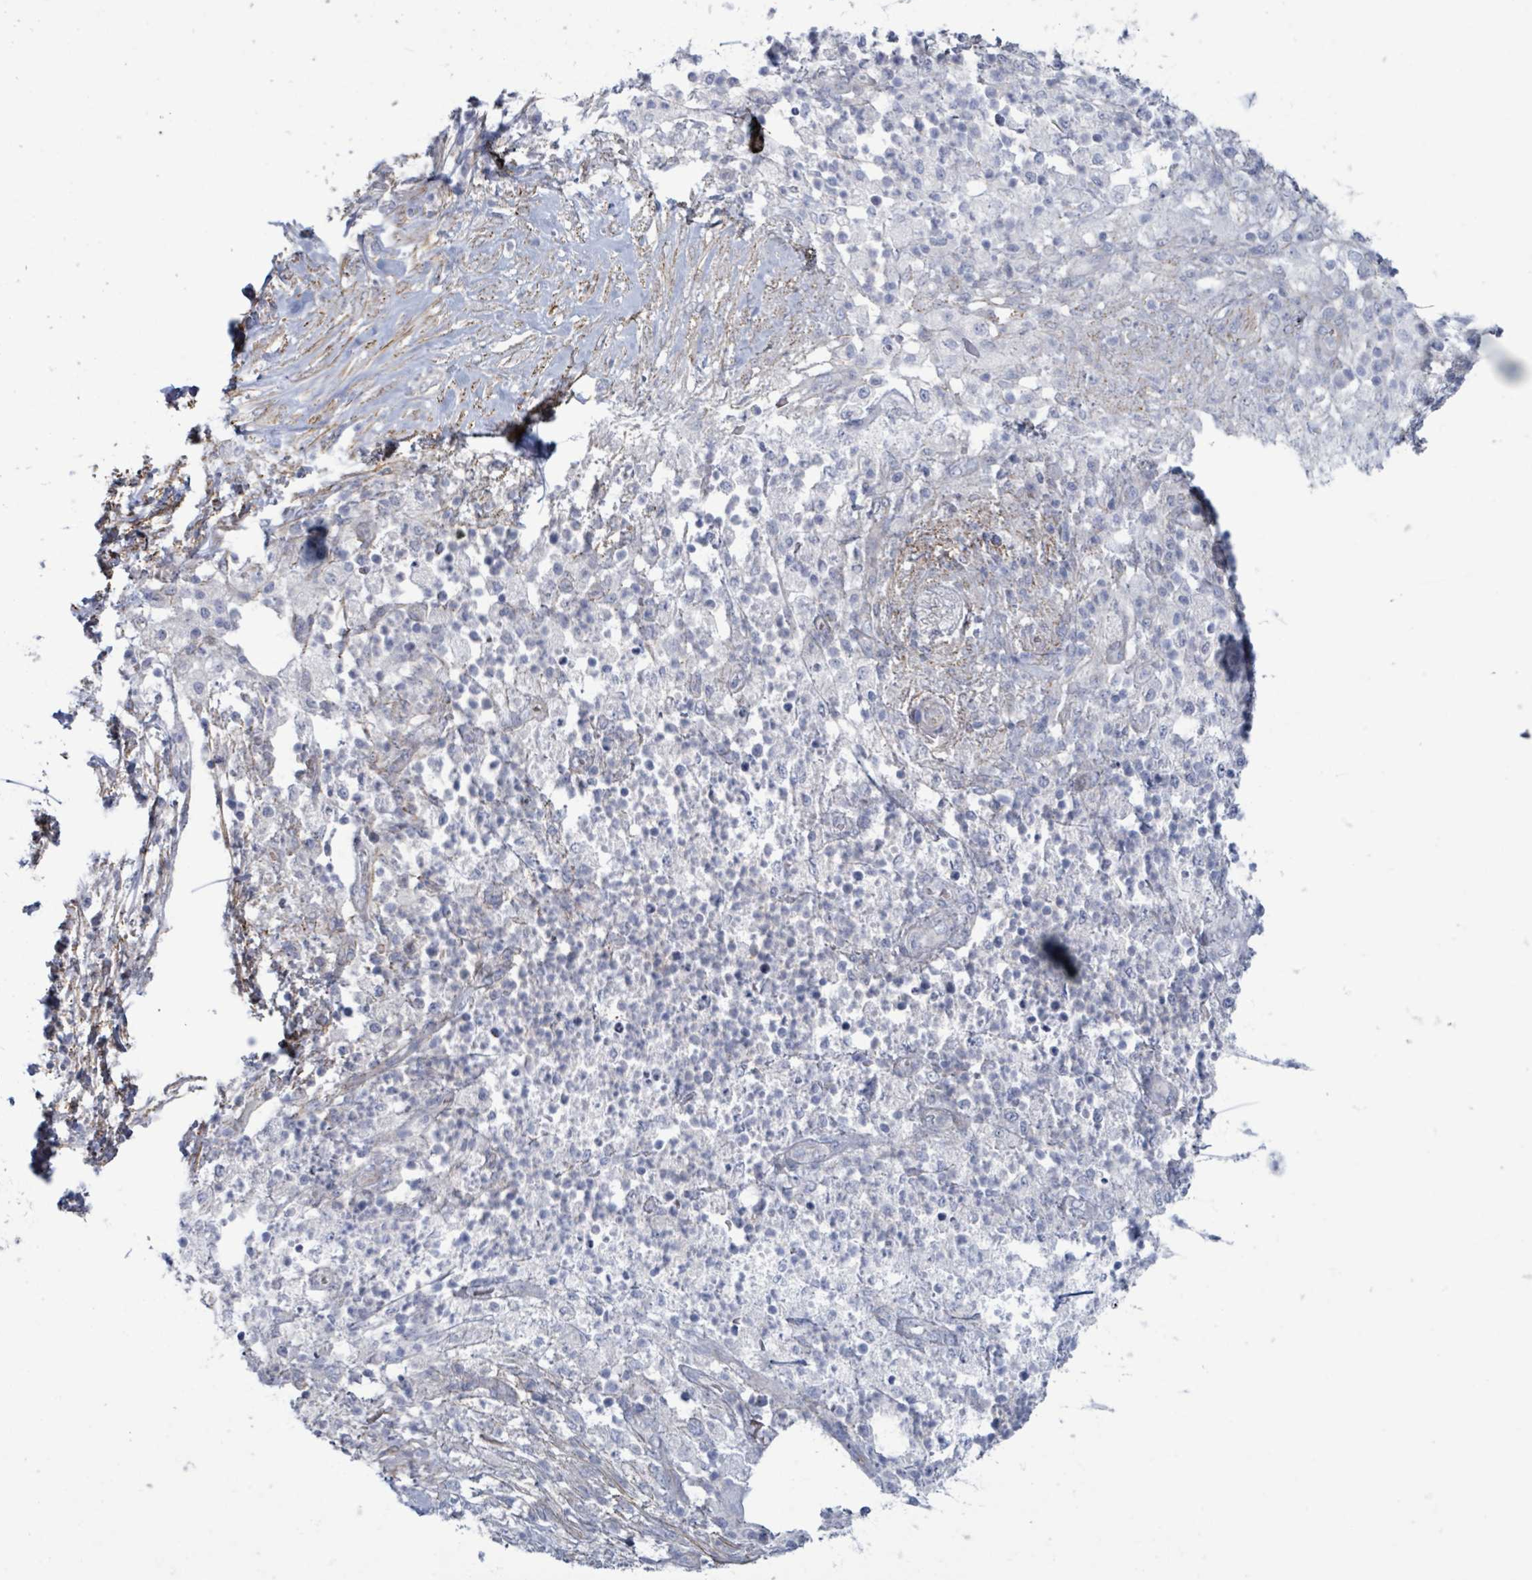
{"staining": {"intensity": "negative", "quantity": "none", "location": "none"}, "tissue": "pancreatic cancer", "cell_type": "Tumor cells", "image_type": "cancer", "snomed": [{"axis": "morphology", "description": "Adenocarcinoma, NOS"}, {"axis": "topography", "description": "Pancreas"}], "caption": "The immunohistochemistry micrograph has no significant positivity in tumor cells of pancreatic adenocarcinoma tissue.", "gene": "PKLR", "patient": {"sex": "female", "age": 72}}